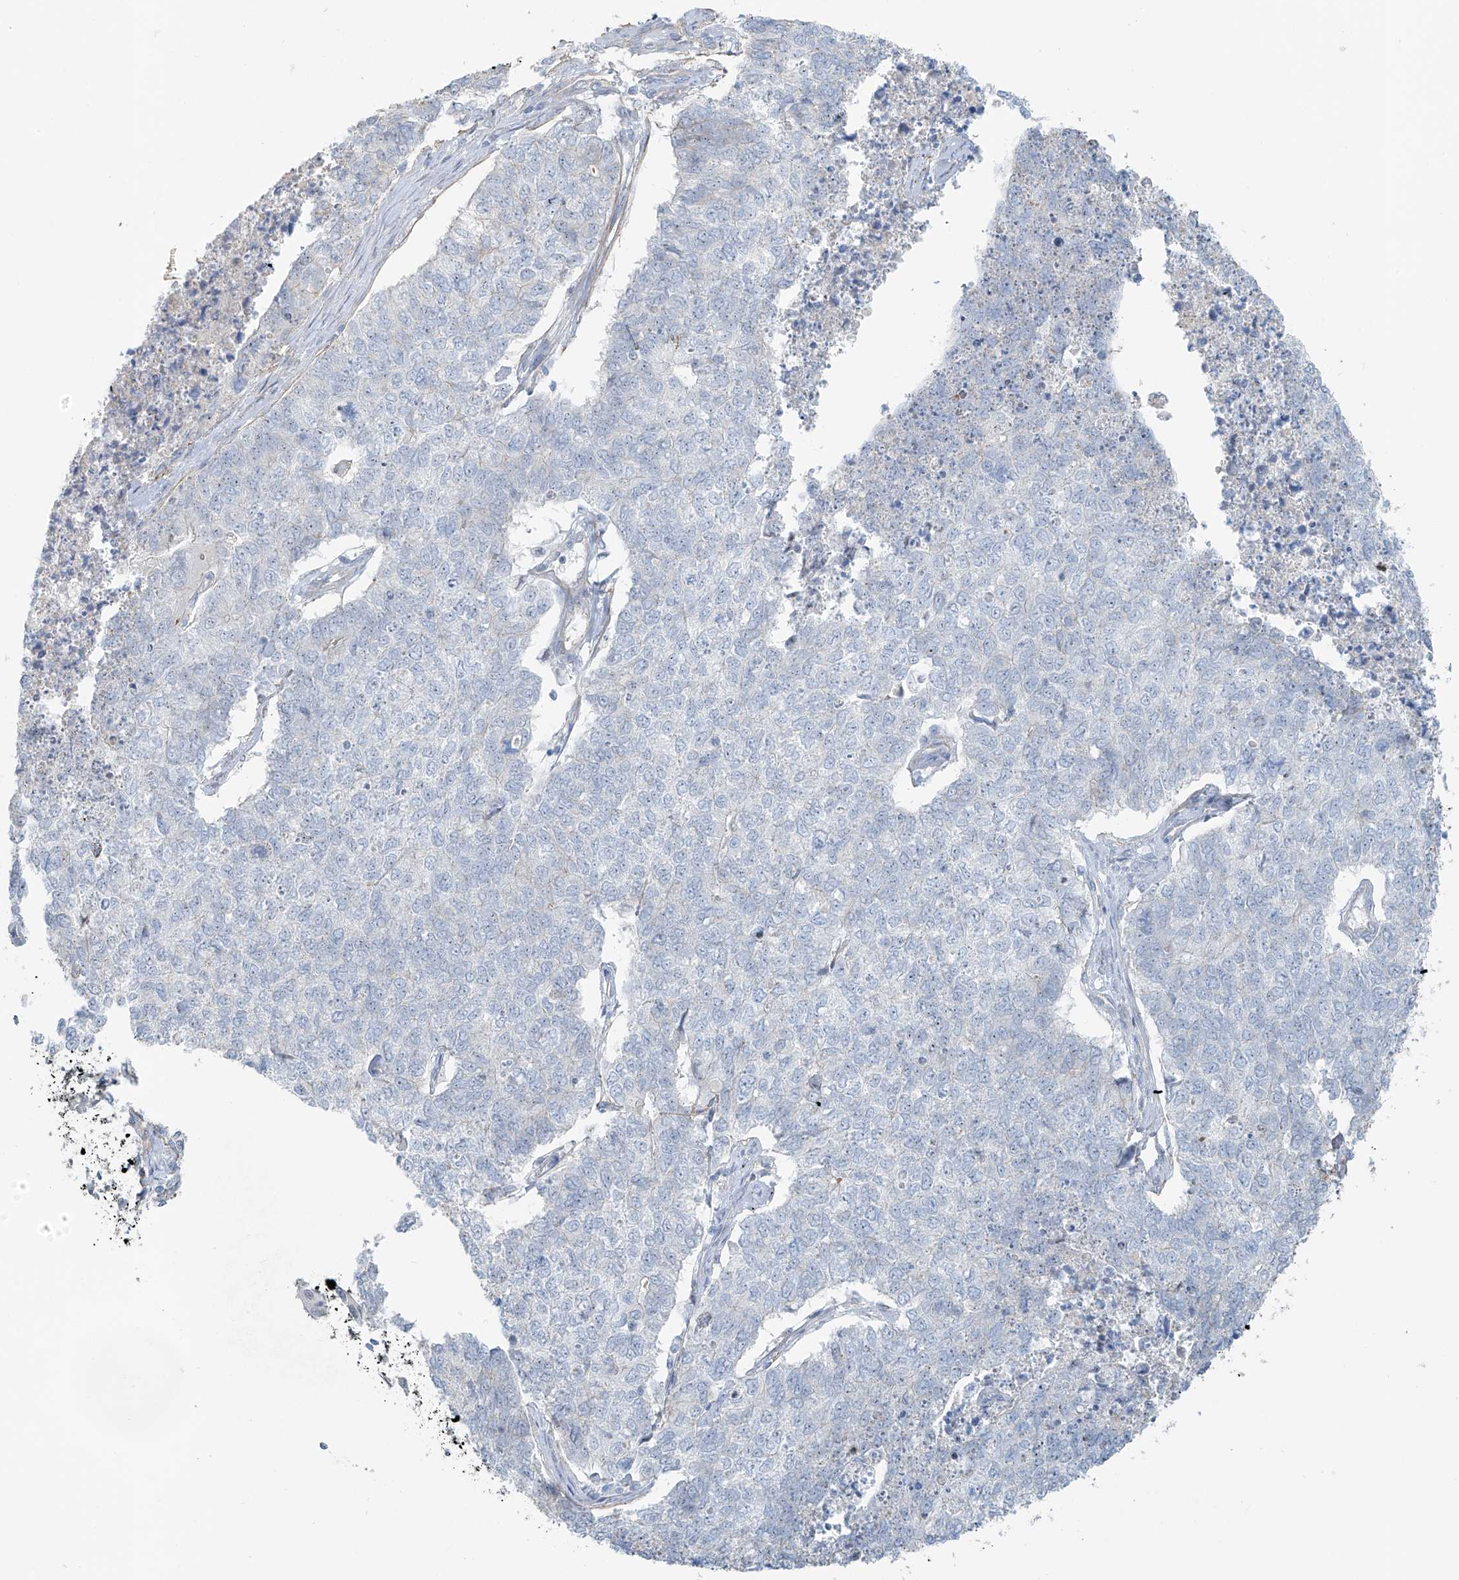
{"staining": {"intensity": "negative", "quantity": "none", "location": "none"}, "tissue": "cervical cancer", "cell_type": "Tumor cells", "image_type": "cancer", "snomed": [{"axis": "morphology", "description": "Squamous cell carcinoma, NOS"}, {"axis": "topography", "description": "Cervix"}], "caption": "The histopathology image displays no staining of tumor cells in cervical squamous cell carcinoma. (Immunohistochemistry, brightfield microscopy, high magnification).", "gene": "TUBE1", "patient": {"sex": "female", "age": 63}}